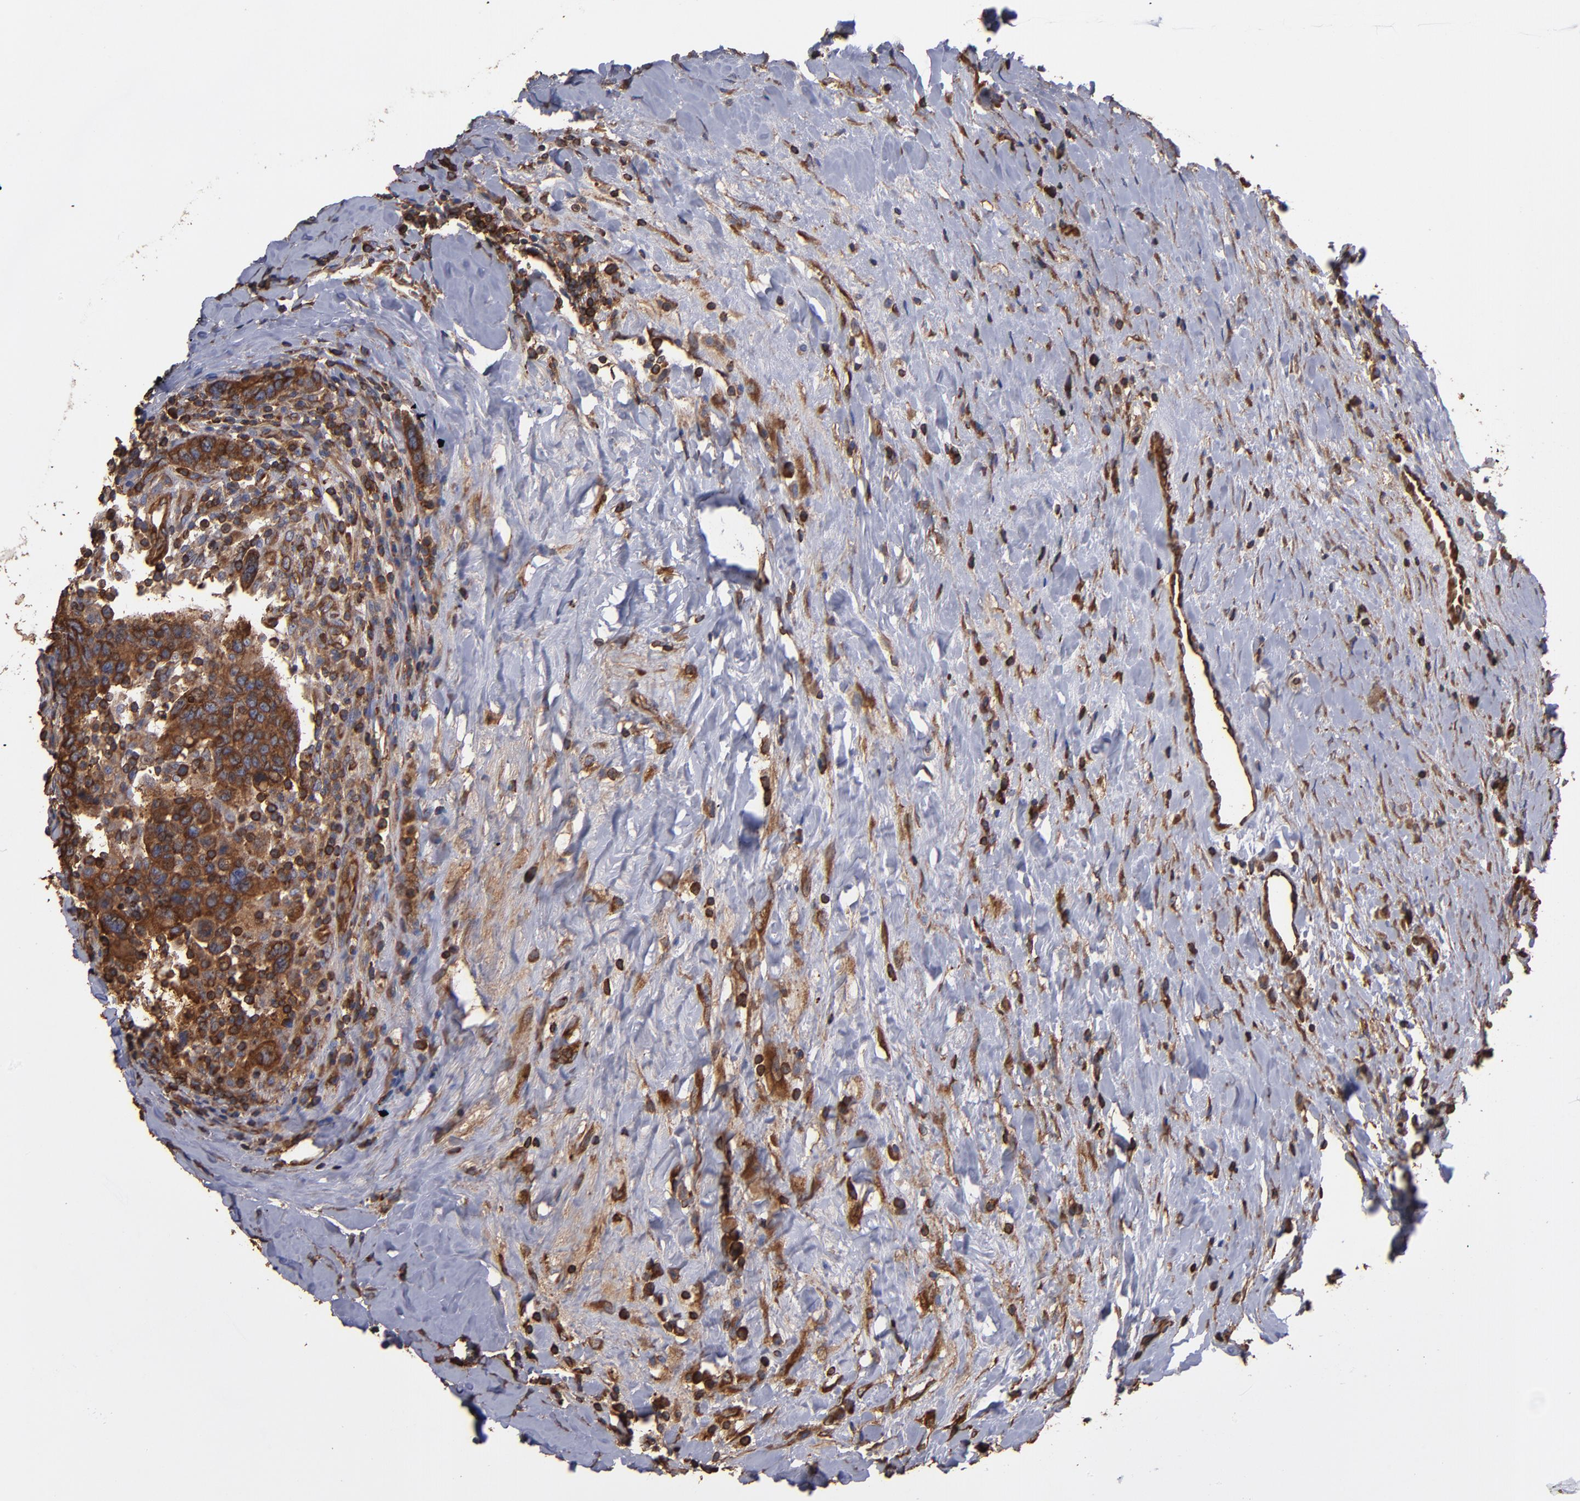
{"staining": {"intensity": "strong", "quantity": ">75%", "location": "cytoplasmic/membranous"}, "tissue": "breast cancer", "cell_type": "Tumor cells", "image_type": "cancer", "snomed": [{"axis": "morphology", "description": "Duct carcinoma"}, {"axis": "topography", "description": "Breast"}], "caption": "Immunohistochemistry (IHC) image of neoplastic tissue: breast cancer stained using IHC reveals high levels of strong protein expression localized specifically in the cytoplasmic/membranous of tumor cells, appearing as a cytoplasmic/membranous brown color.", "gene": "ACTN4", "patient": {"sex": "female", "age": 37}}